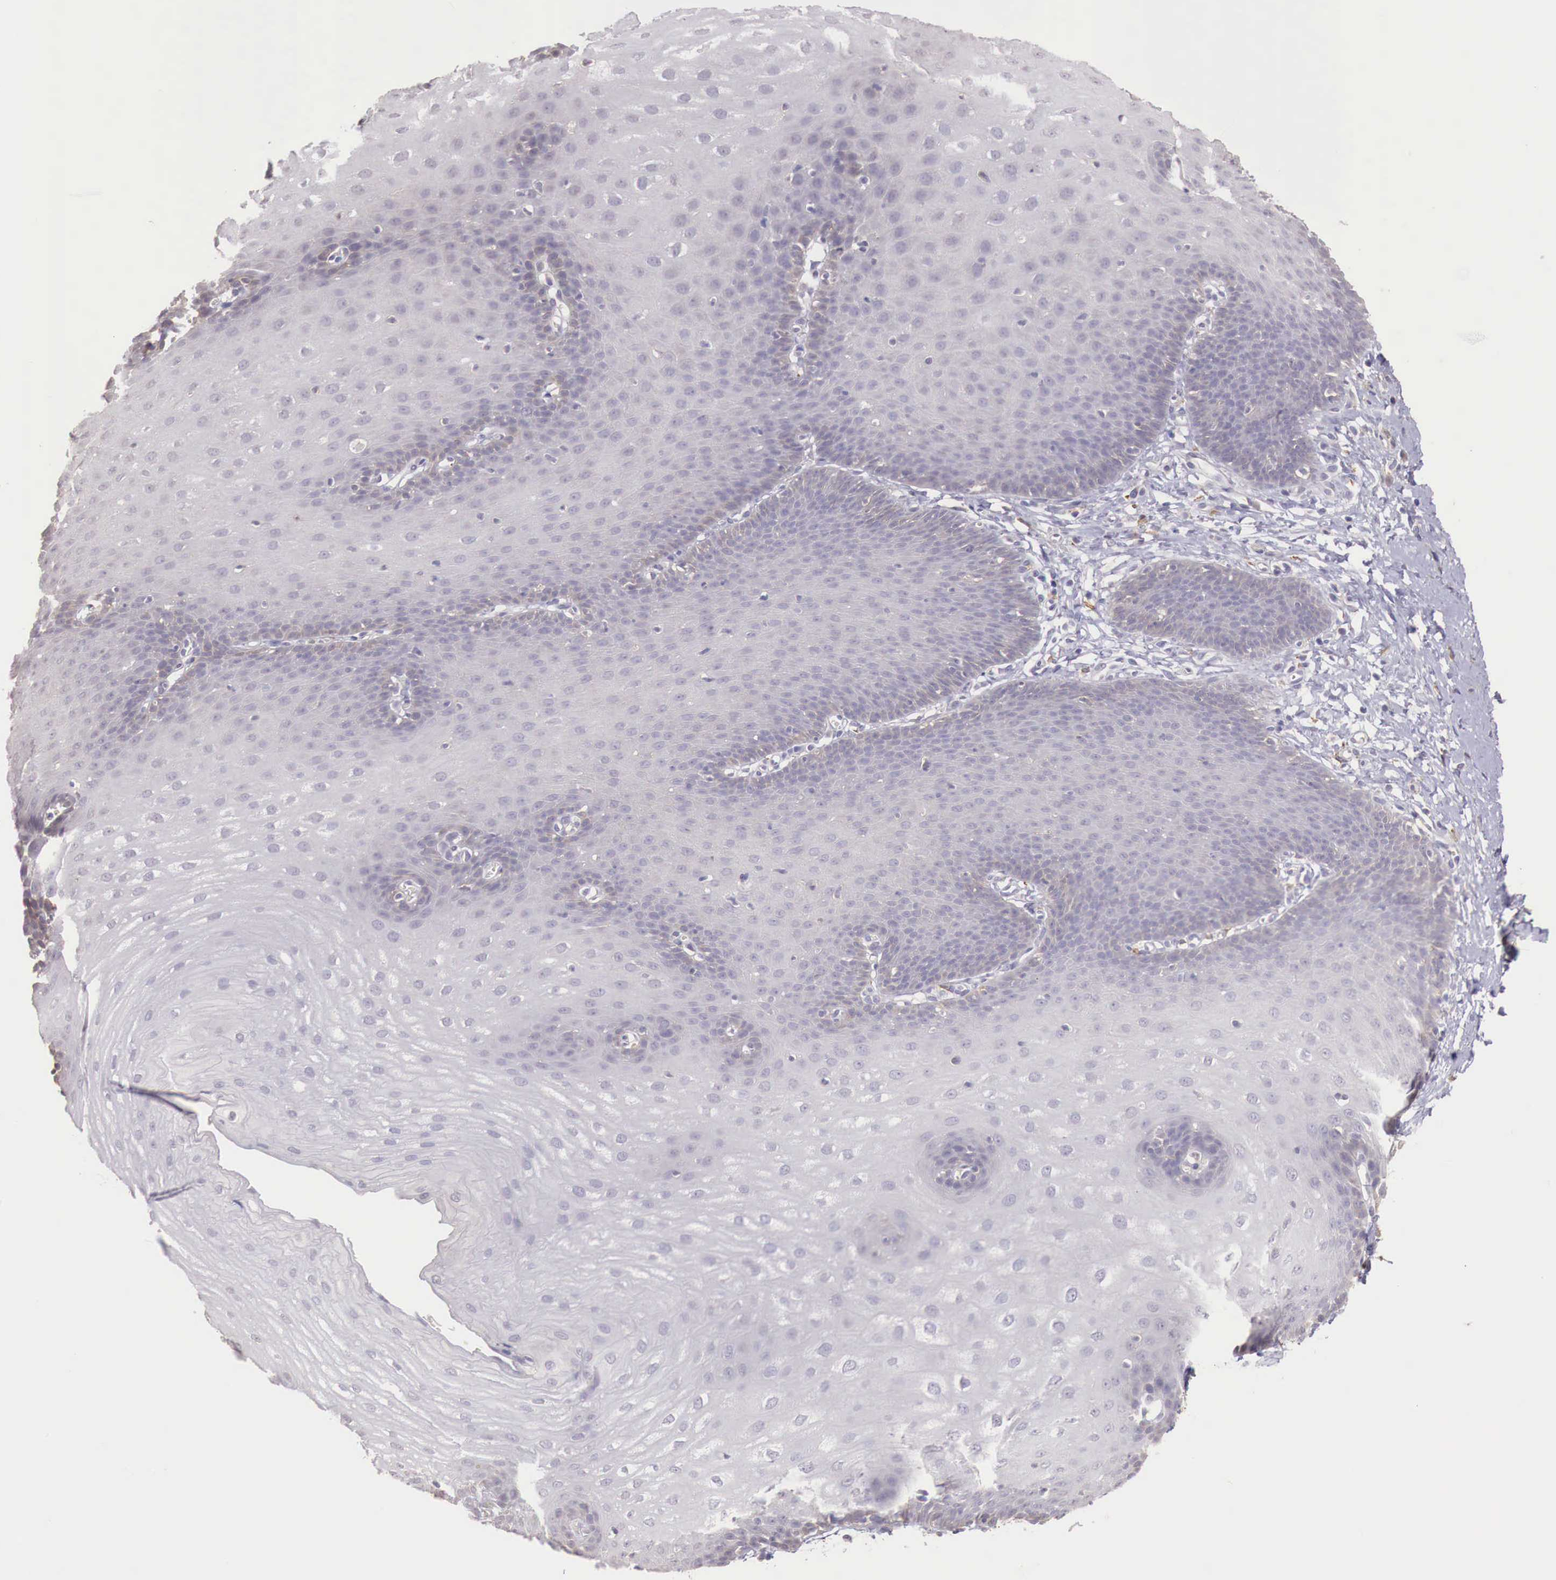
{"staining": {"intensity": "weak", "quantity": "<25%", "location": "cytoplasmic/membranous"}, "tissue": "esophagus", "cell_type": "Squamous epithelial cells", "image_type": "normal", "snomed": [{"axis": "morphology", "description": "Normal tissue, NOS"}, {"axis": "topography", "description": "Esophagus"}], "caption": "High power microscopy photomicrograph of an immunohistochemistry micrograph of unremarkable esophagus, revealing no significant positivity in squamous epithelial cells.", "gene": "CHRDL1", "patient": {"sex": "male", "age": 70}}